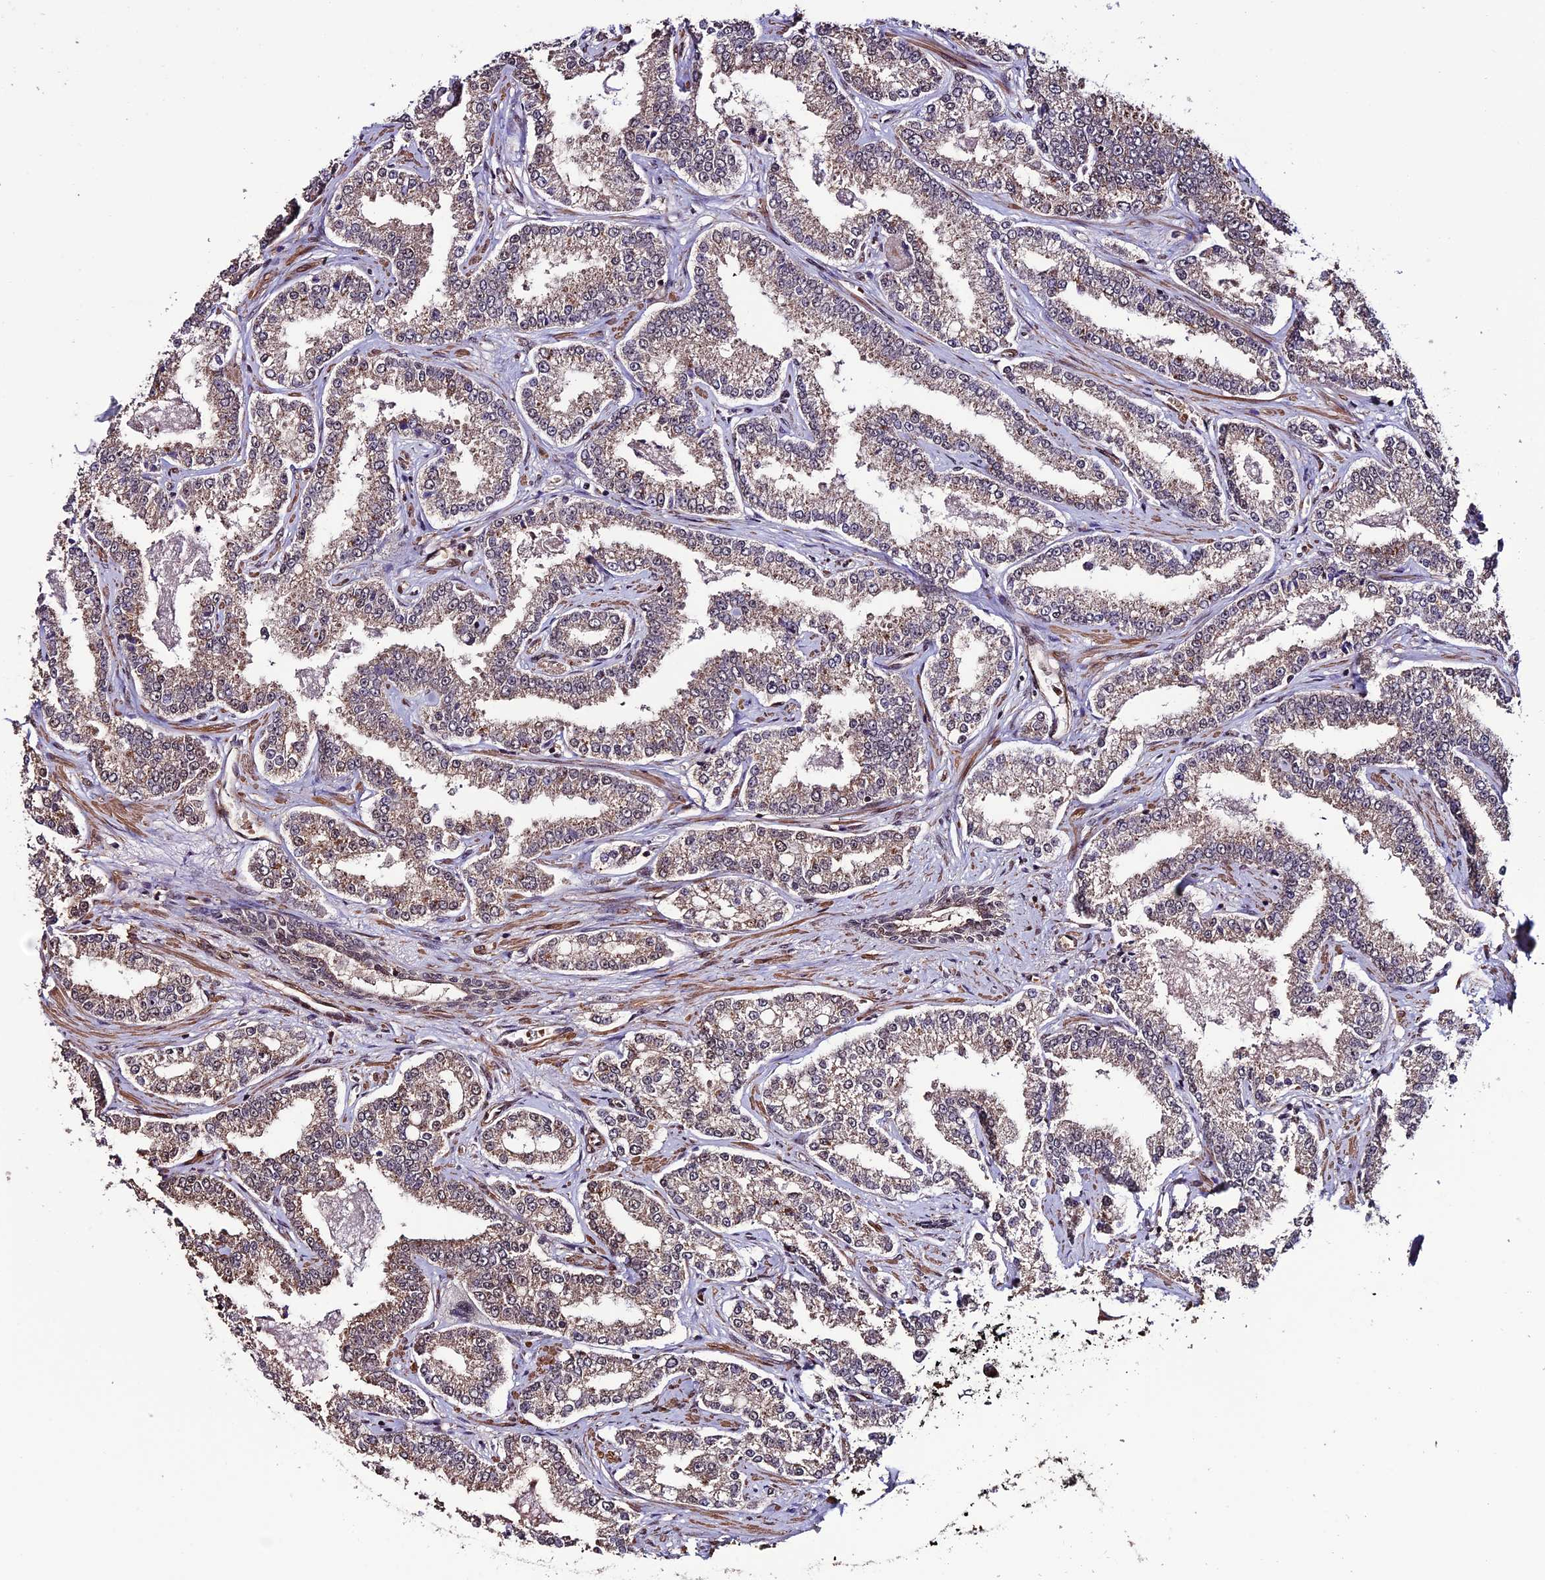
{"staining": {"intensity": "moderate", "quantity": "25%-75%", "location": "cytoplasmic/membranous,nuclear"}, "tissue": "prostate cancer", "cell_type": "Tumor cells", "image_type": "cancer", "snomed": [{"axis": "morphology", "description": "Normal tissue, NOS"}, {"axis": "morphology", "description": "Adenocarcinoma, High grade"}, {"axis": "topography", "description": "Prostate"}], "caption": "A photomicrograph showing moderate cytoplasmic/membranous and nuclear expression in approximately 25%-75% of tumor cells in prostate cancer (adenocarcinoma (high-grade)), as visualized by brown immunohistochemical staining.", "gene": "CABIN1", "patient": {"sex": "male", "age": 83}}